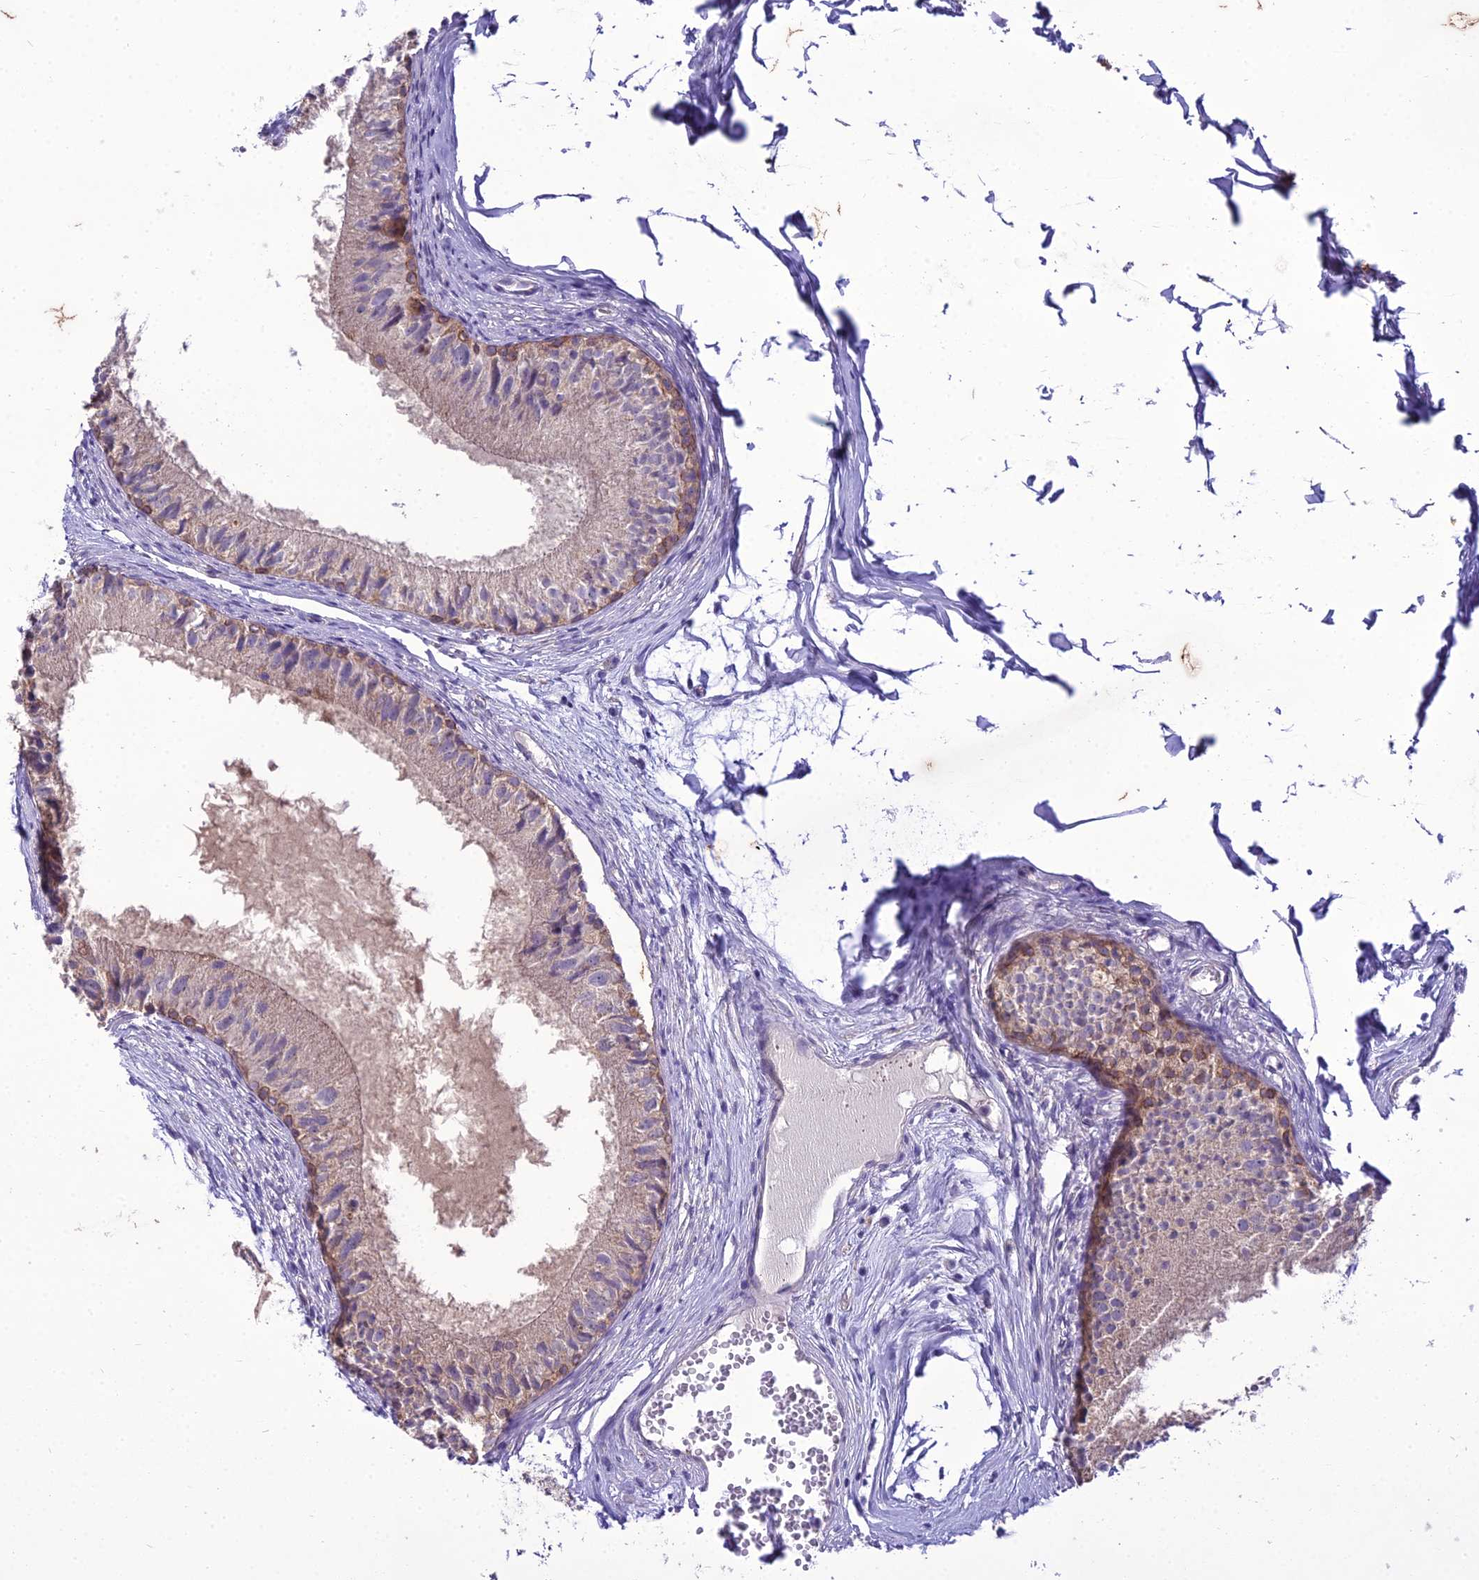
{"staining": {"intensity": "moderate", "quantity": "<25%", "location": "cytoplasmic/membranous"}, "tissue": "epididymis", "cell_type": "Glandular cells", "image_type": "normal", "snomed": [{"axis": "morphology", "description": "Normal tissue, NOS"}, {"axis": "morphology", "description": "Seminoma in situ"}, {"axis": "topography", "description": "Testis"}, {"axis": "topography", "description": "Epididymis"}], "caption": "Immunohistochemical staining of benign epididymis displays moderate cytoplasmic/membranous protein positivity in approximately <25% of glandular cells.", "gene": "SCRT1", "patient": {"sex": "male", "age": 28}}